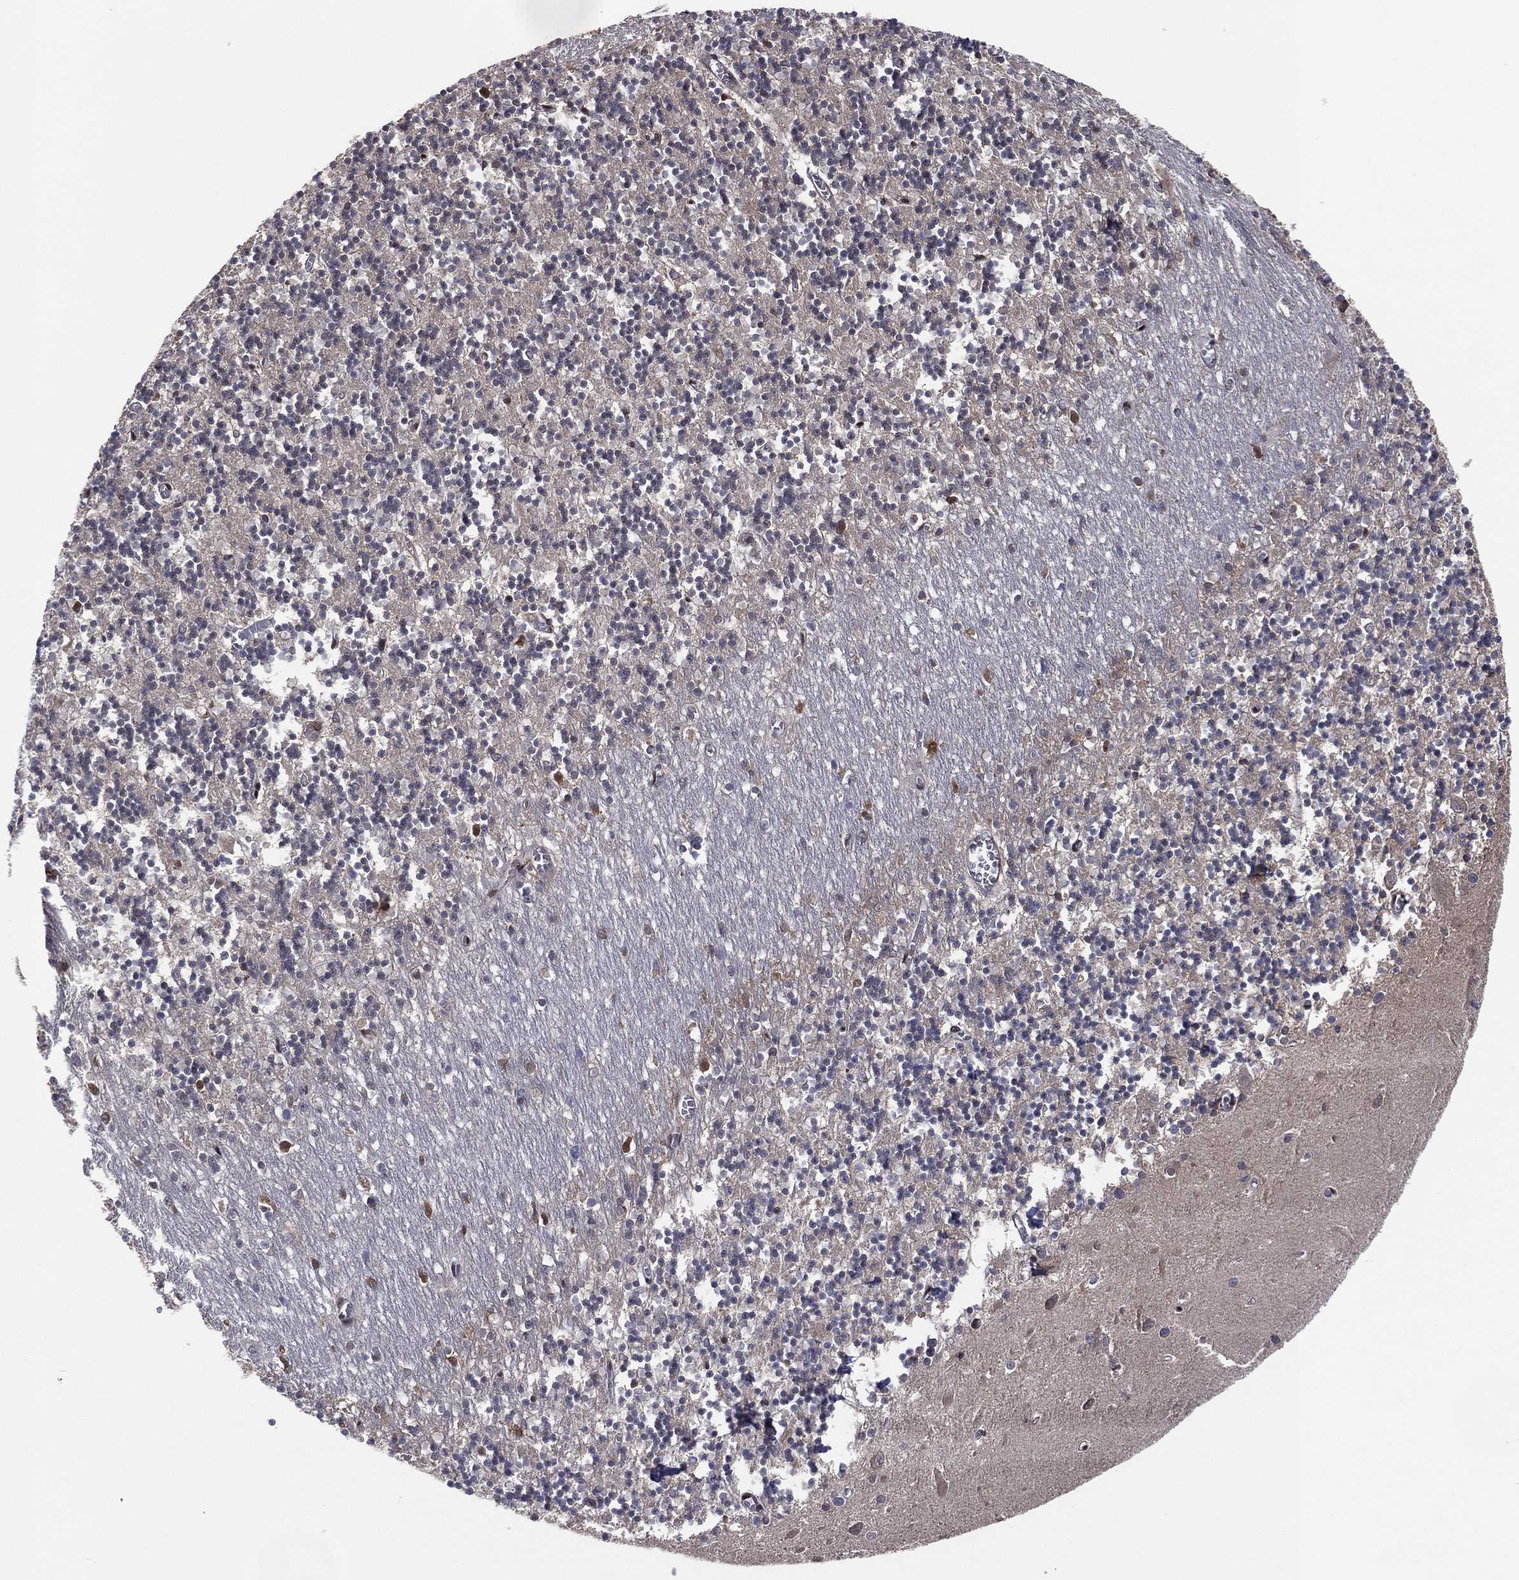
{"staining": {"intensity": "negative", "quantity": "none", "location": "none"}, "tissue": "cerebellum", "cell_type": "Cells in granular layer", "image_type": "normal", "snomed": [{"axis": "morphology", "description": "Normal tissue, NOS"}, {"axis": "topography", "description": "Cerebellum"}], "caption": "This is a micrograph of immunohistochemistry staining of benign cerebellum, which shows no positivity in cells in granular layer. (DAB immunohistochemistry, high magnification).", "gene": "PSMA1", "patient": {"sex": "female", "age": 64}}